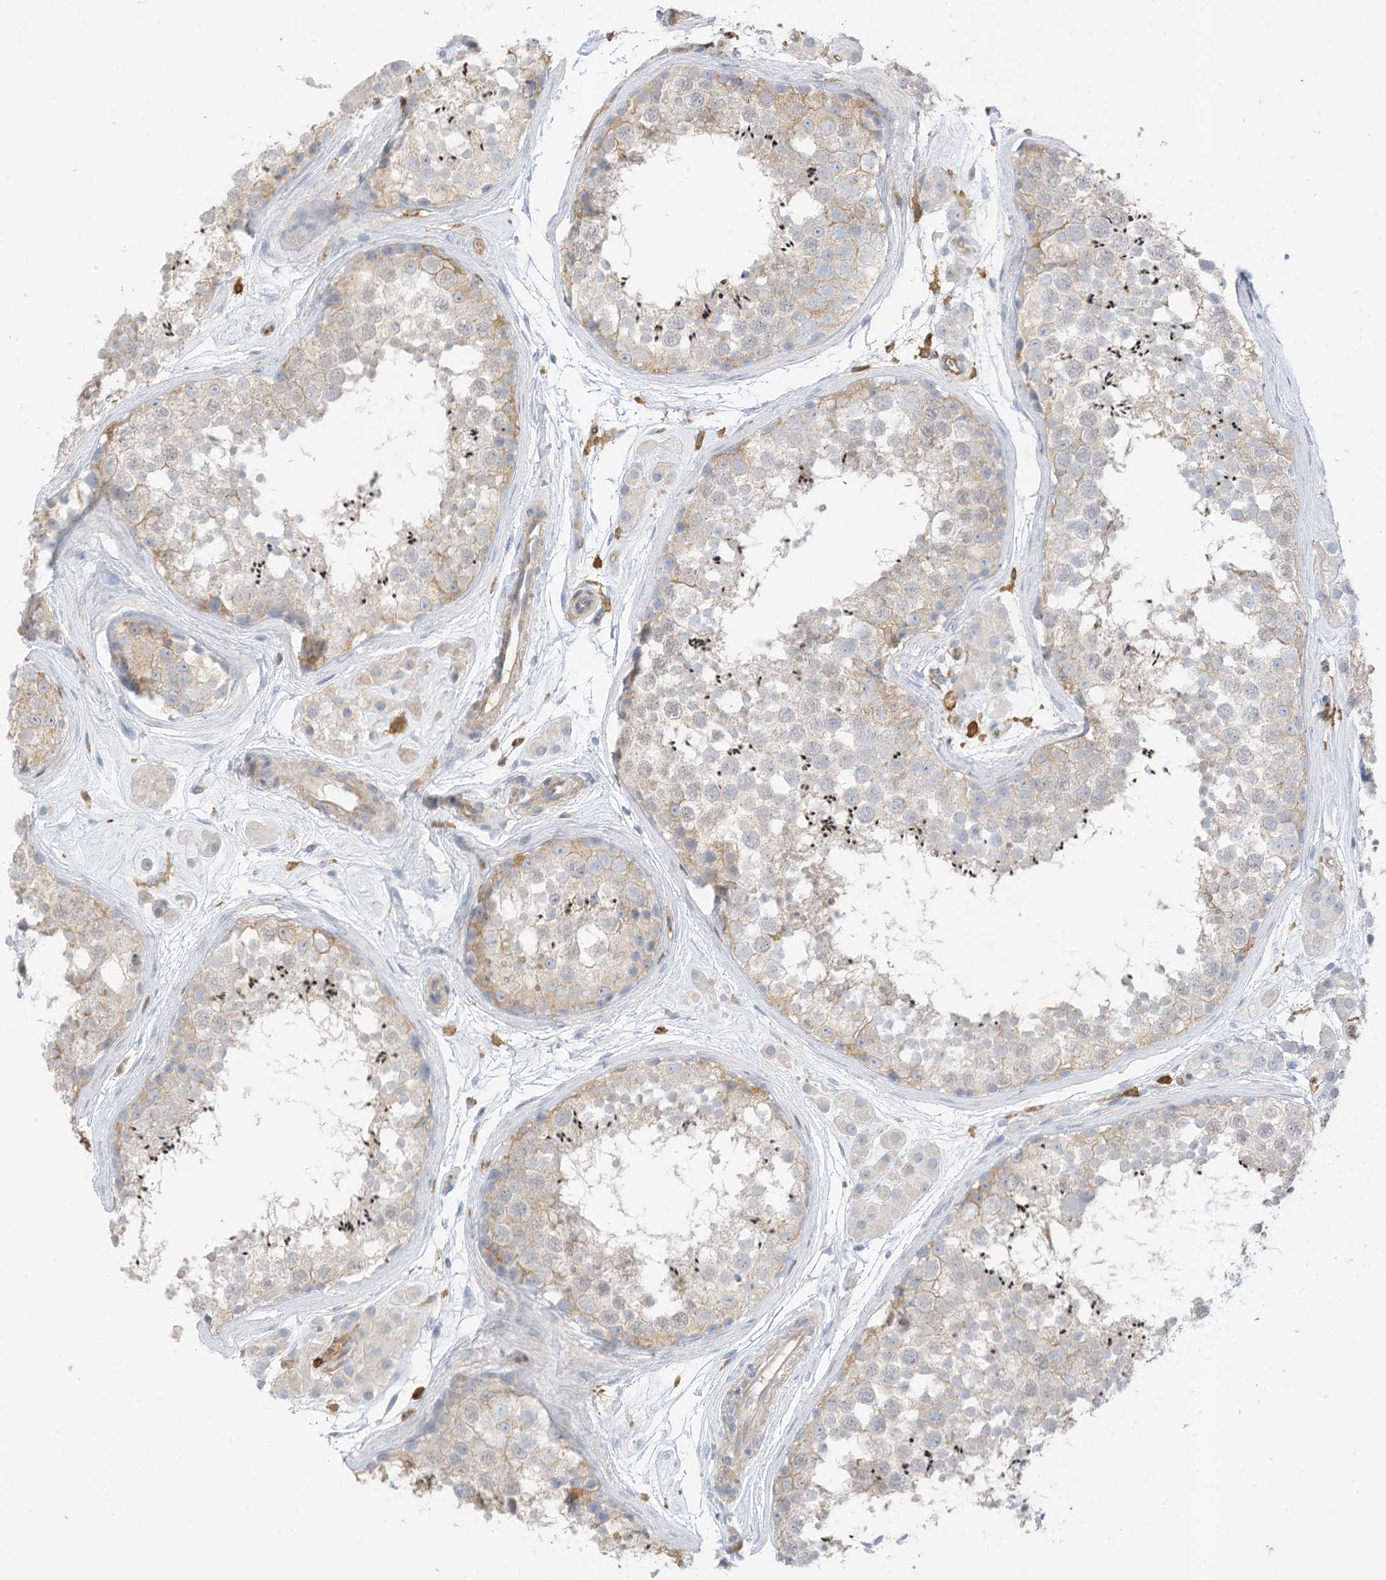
{"staining": {"intensity": "weak", "quantity": "25%-75%", "location": "cytoplasmic/membranous"}, "tissue": "testis", "cell_type": "Cells in seminiferous ducts", "image_type": "normal", "snomed": [{"axis": "morphology", "description": "Normal tissue, NOS"}, {"axis": "topography", "description": "Testis"}], "caption": "Benign testis exhibits weak cytoplasmic/membranous expression in approximately 25%-75% of cells in seminiferous ducts, visualized by immunohistochemistry.", "gene": "ARHGAP25", "patient": {"sex": "male", "age": 56}}